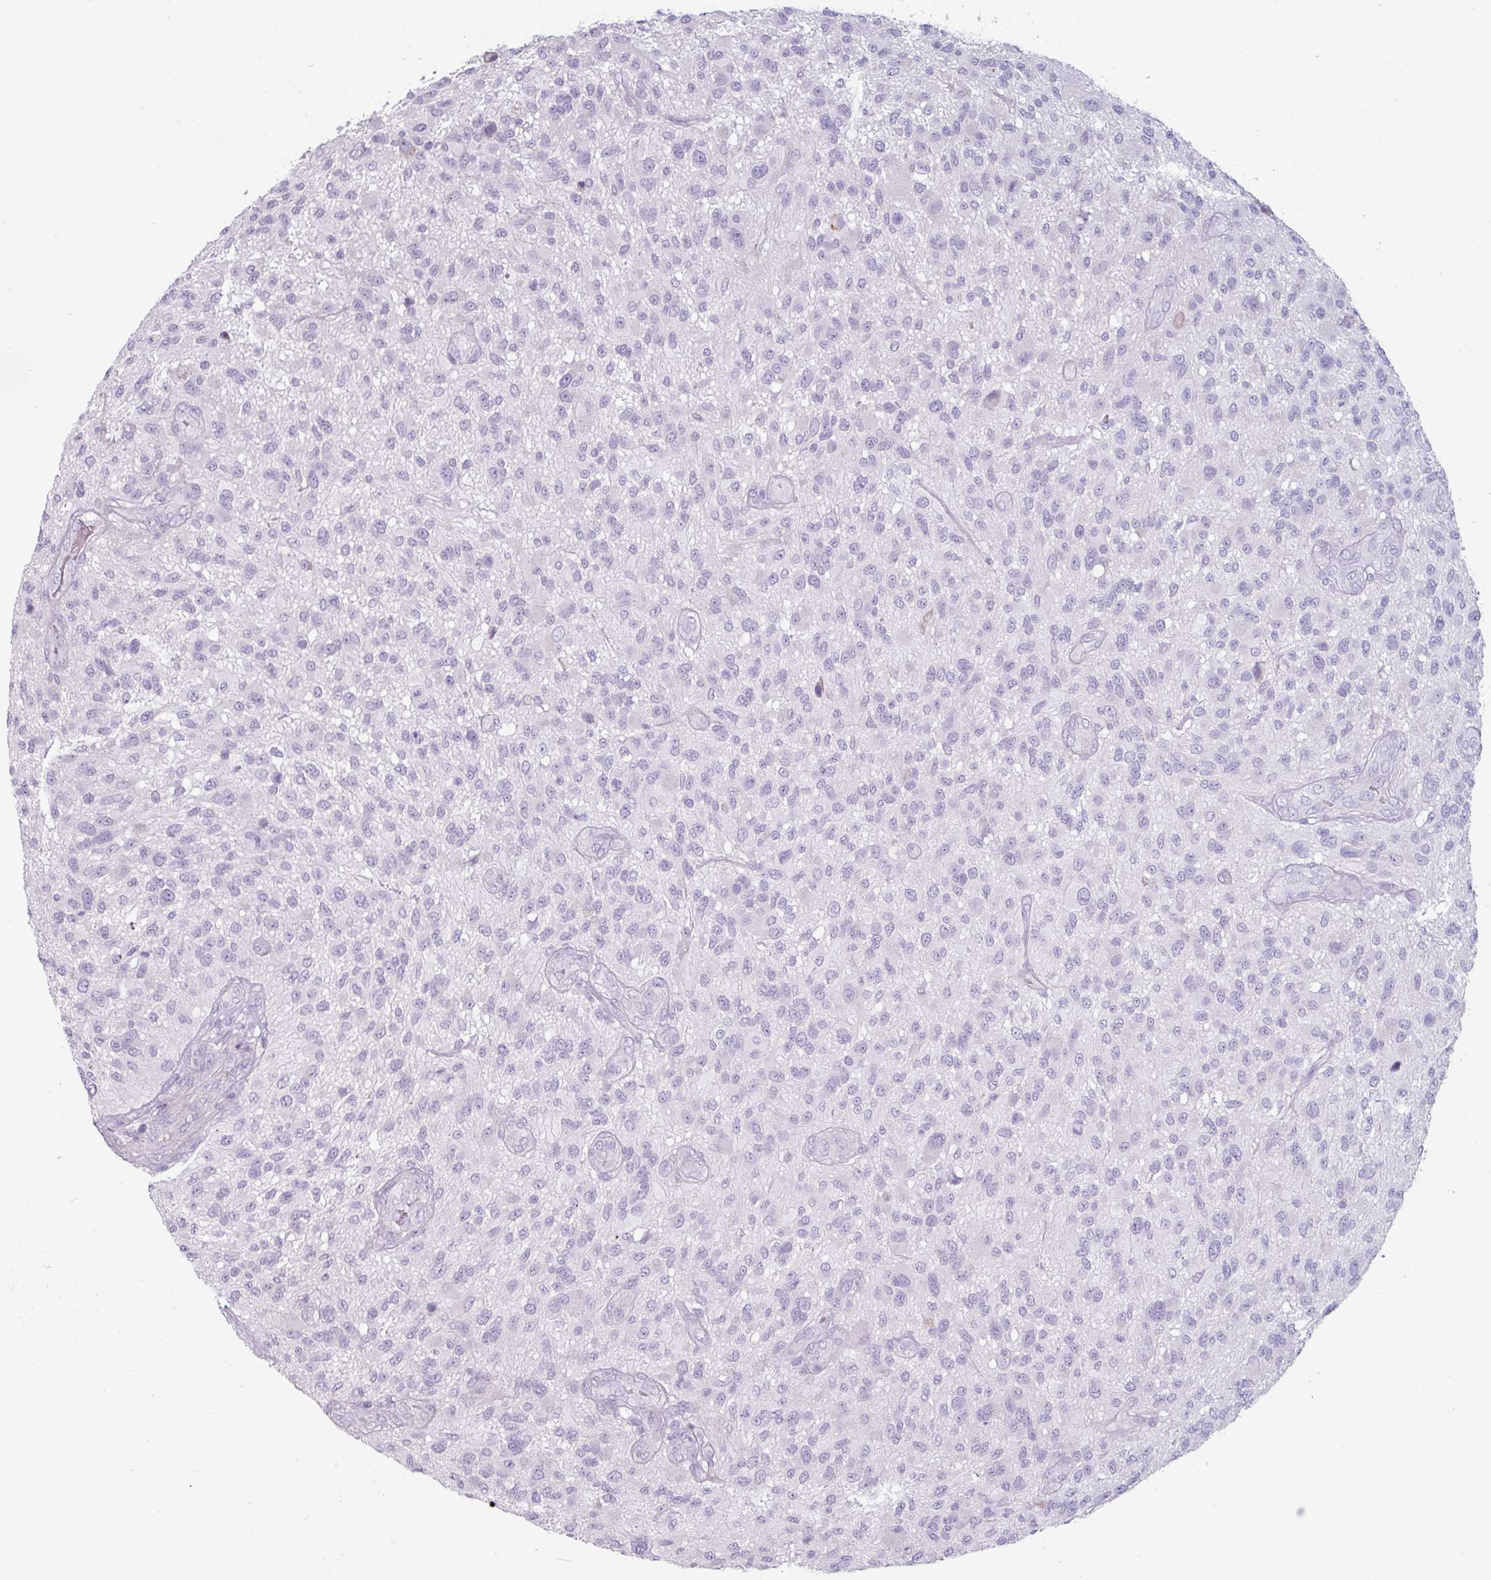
{"staining": {"intensity": "negative", "quantity": "none", "location": "none"}, "tissue": "glioma", "cell_type": "Tumor cells", "image_type": "cancer", "snomed": [{"axis": "morphology", "description": "Glioma, malignant, High grade"}, {"axis": "topography", "description": "Brain"}], "caption": "Immunohistochemistry micrograph of neoplastic tissue: malignant high-grade glioma stained with DAB displays no significant protein staining in tumor cells.", "gene": "CLCA1", "patient": {"sex": "male", "age": 47}}